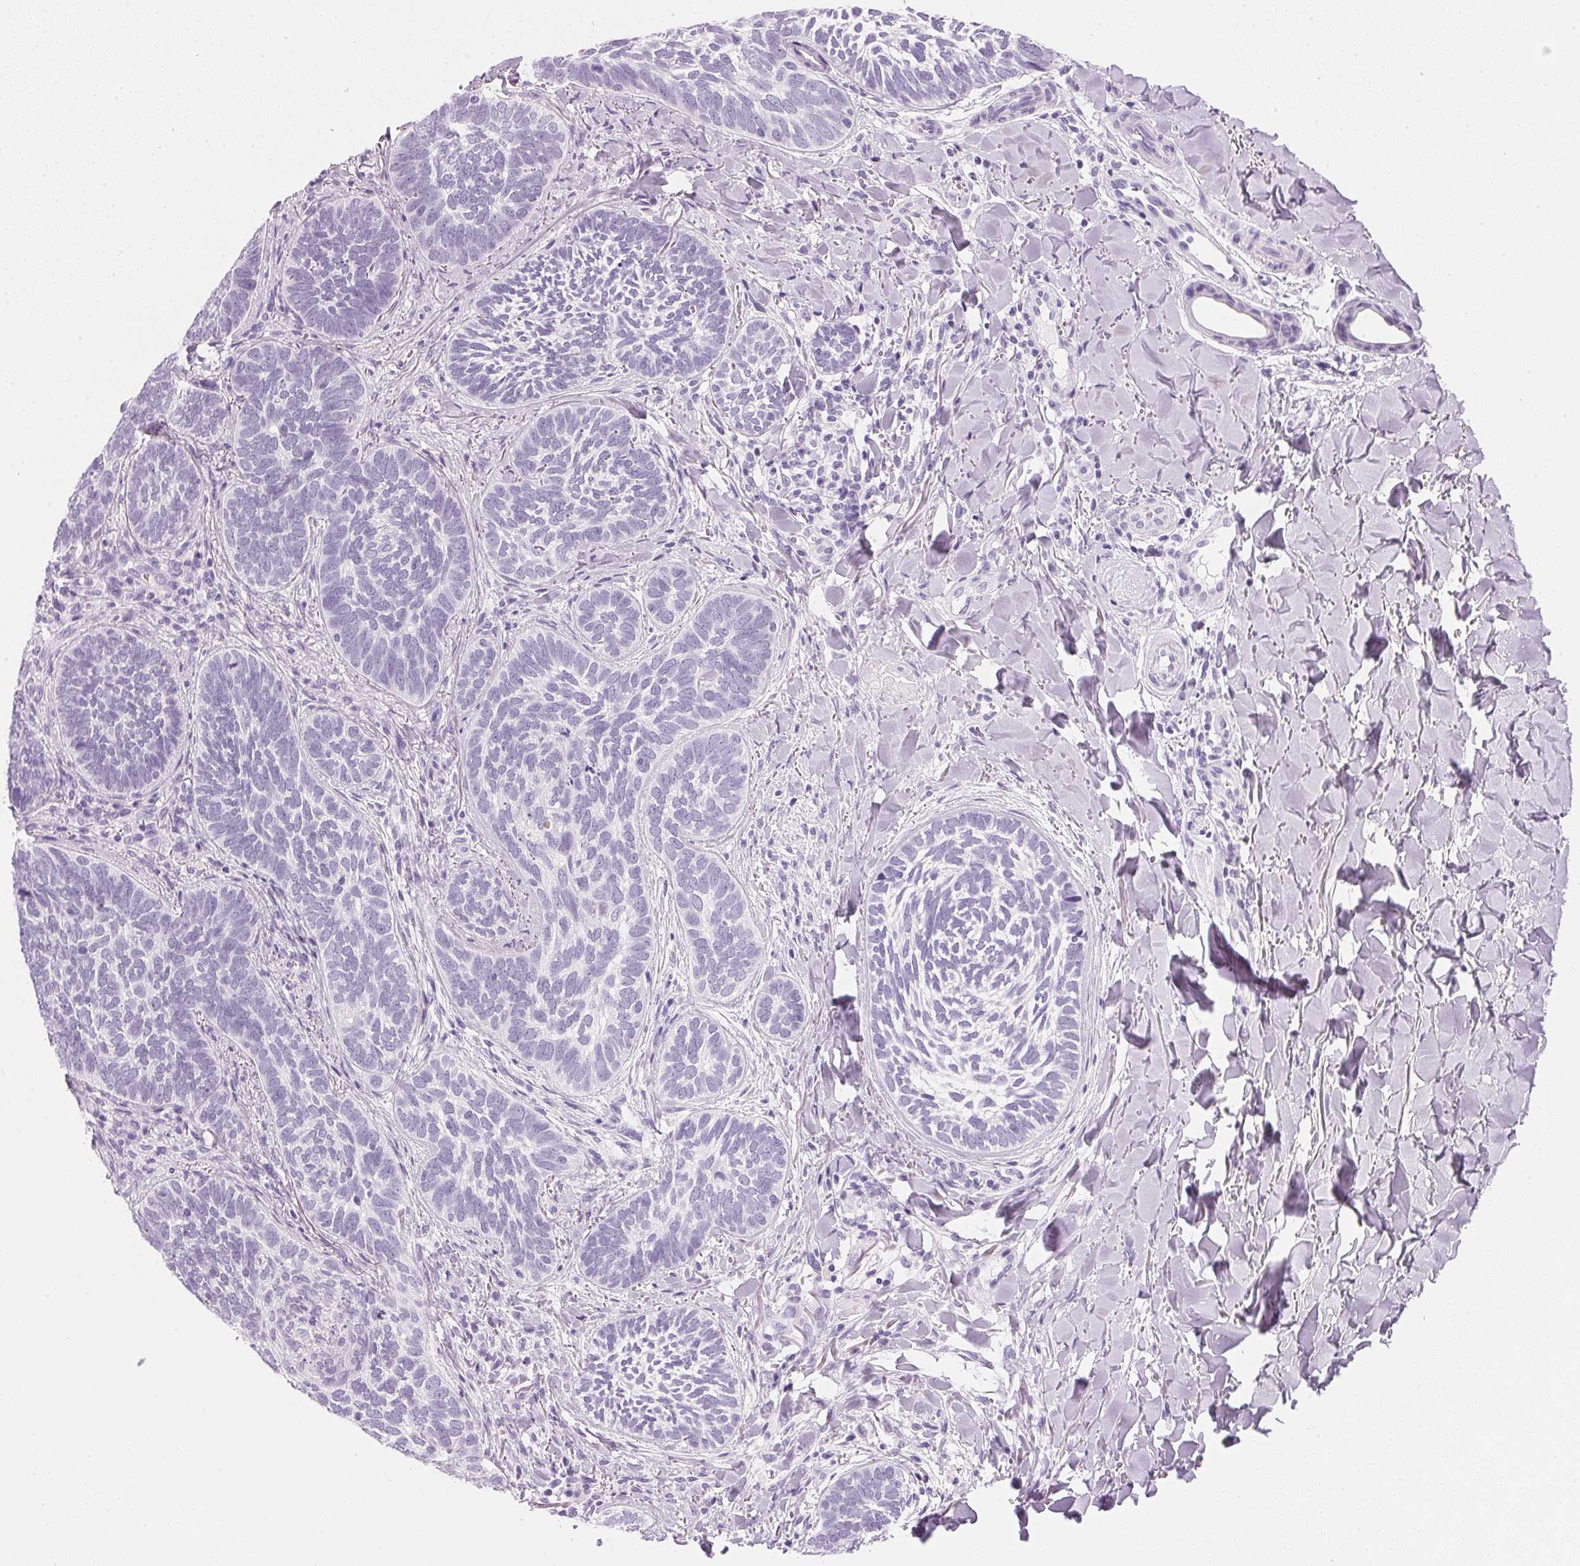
{"staining": {"intensity": "negative", "quantity": "none", "location": "none"}, "tissue": "skin cancer", "cell_type": "Tumor cells", "image_type": "cancer", "snomed": [{"axis": "morphology", "description": "Normal tissue, NOS"}, {"axis": "morphology", "description": "Basal cell carcinoma"}, {"axis": "topography", "description": "Skin"}], "caption": "High magnification brightfield microscopy of basal cell carcinoma (skin) stained with DAB (brown) and counterstained with hematoxylin (blue): tumor cells show no significant staining.", "gene": "IGFBP1", "patient": {"sex": "male", "age": 46}}